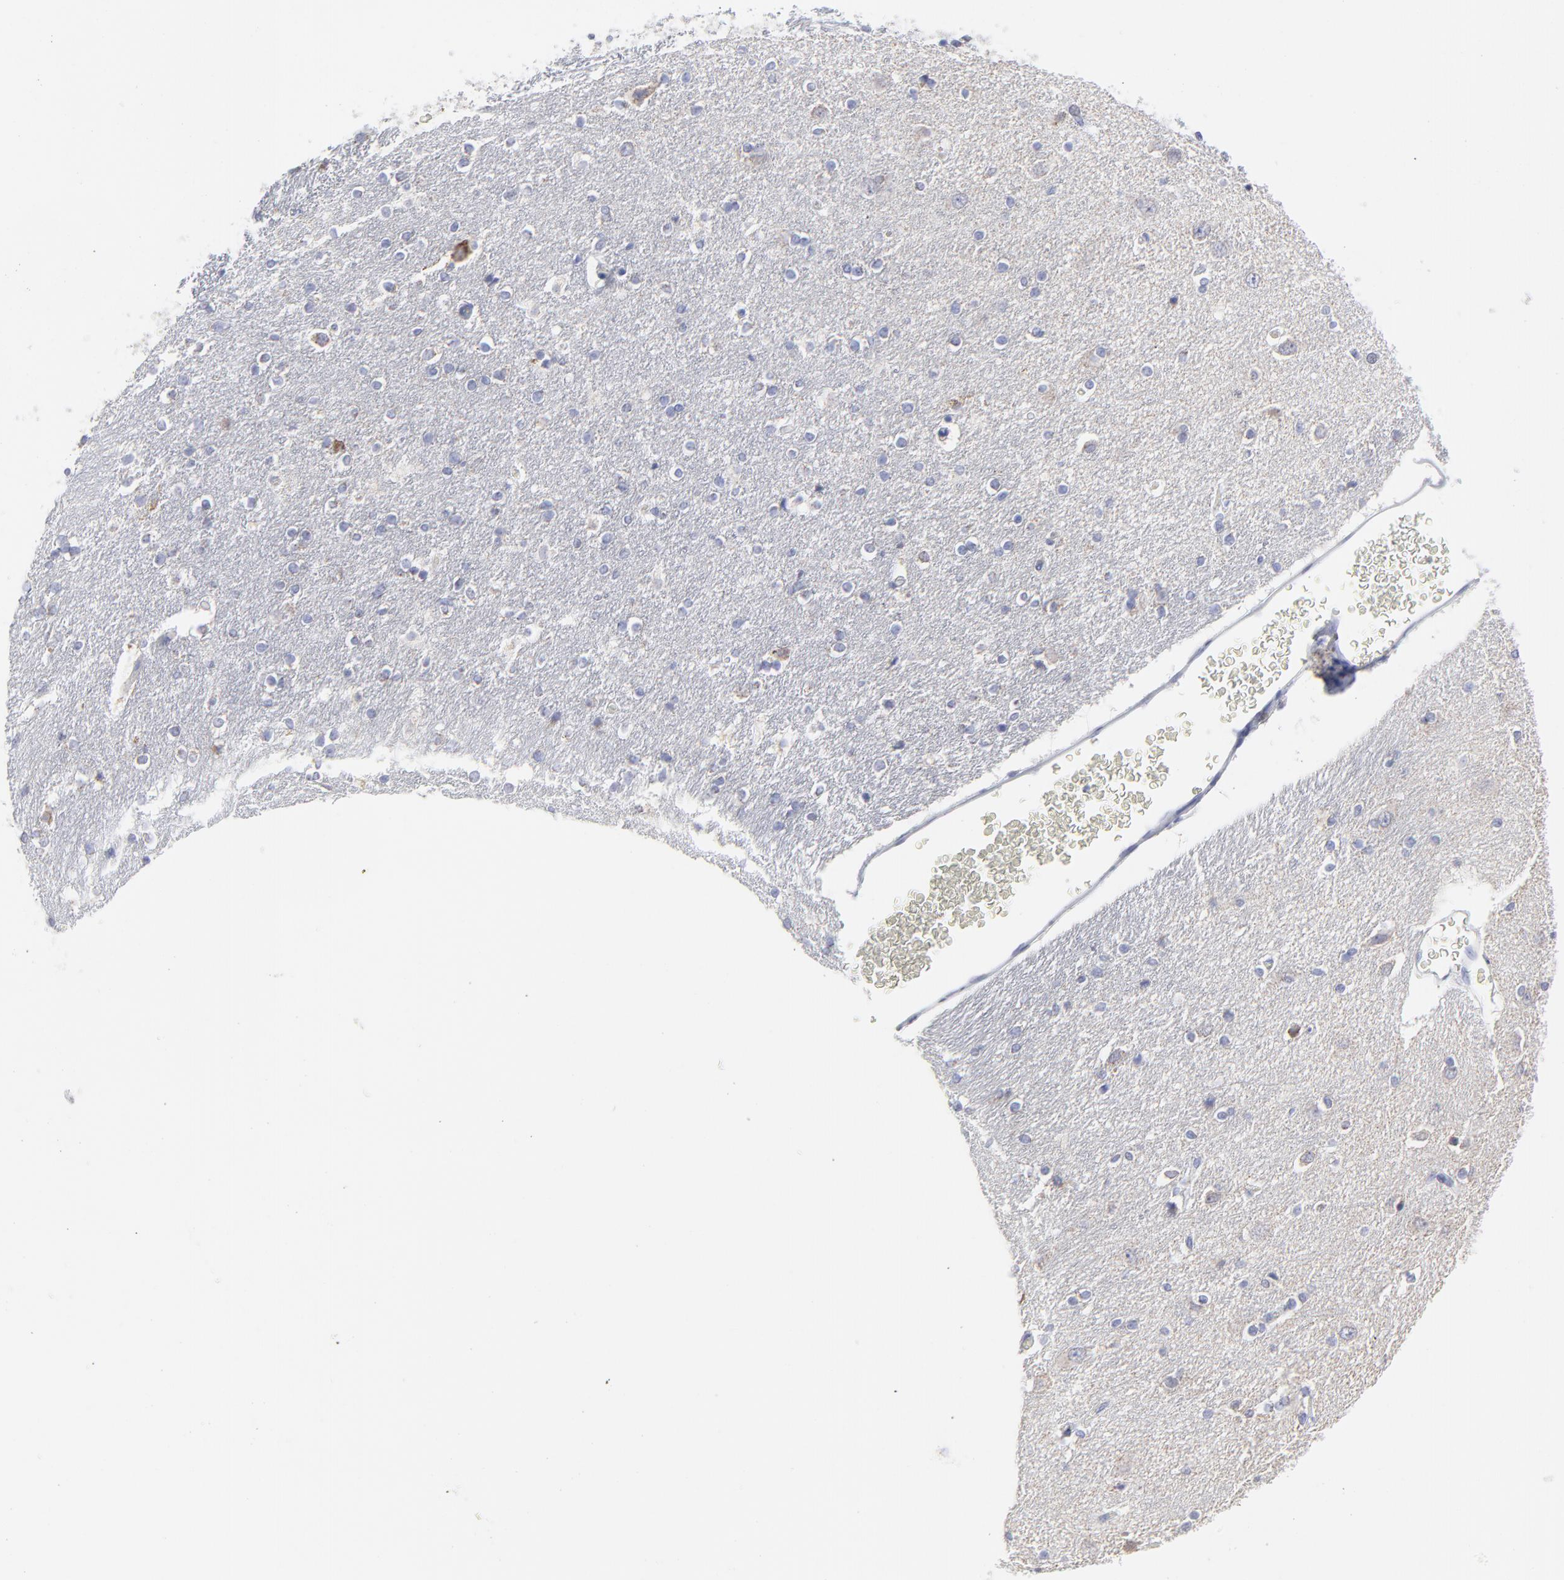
{"staining": {"intensity": "negative", "quantity": "none", "location": "none"}, "tissue": "caudate", "cell_type": "Glial cells", "image_type": "normal", "snomed": [{"axis": "morphology", "description": "Normal tissue, NOS"}, {"axis": "topography", "description": "Lateral ventricle wall"}], "caption": "IHC of unremarkable human caudate displays no positivity in glial cells.", "gene": "NCAPH", "patient": {"sex": "female", "age": 54}}